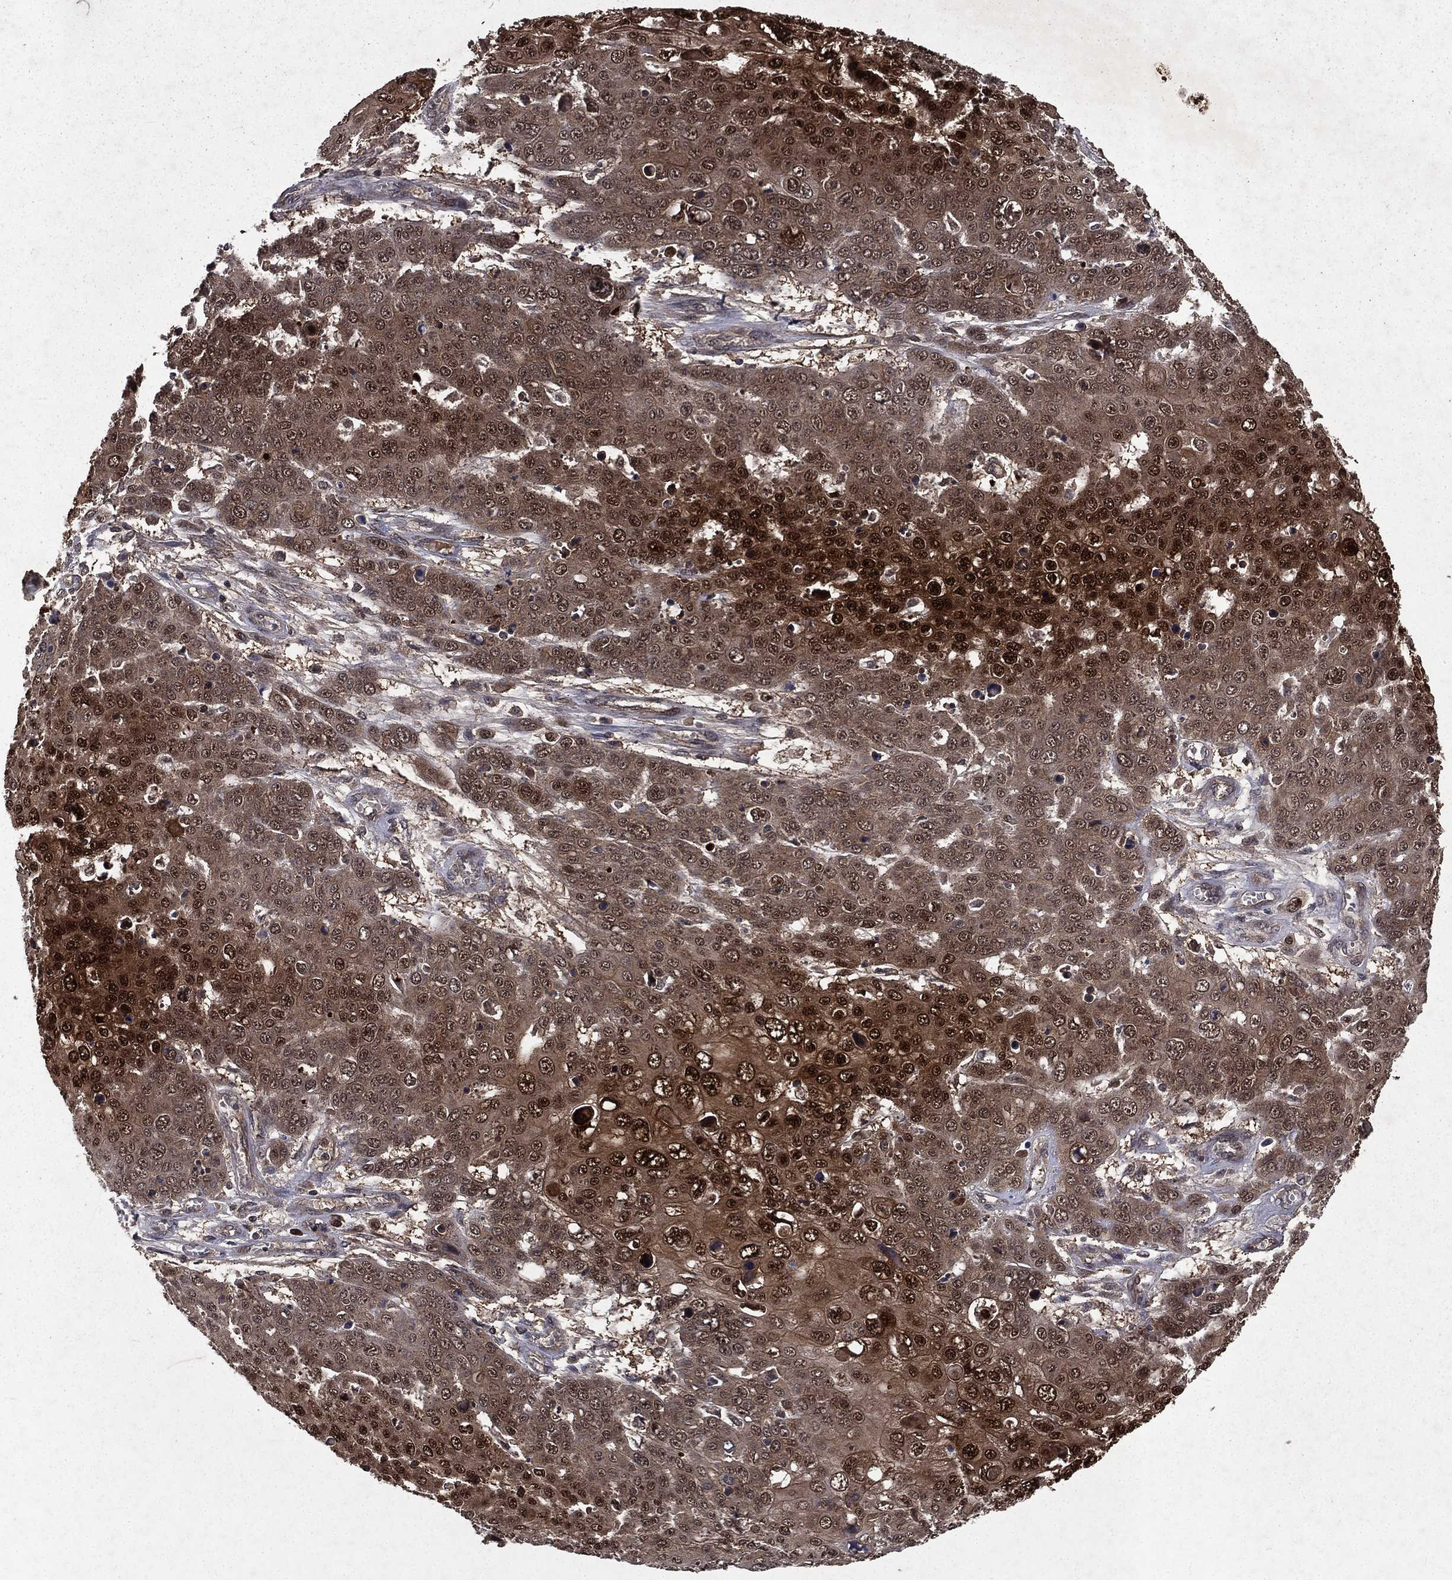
{"staining": {"intensity": "strong", "quantity": "25%-75%", "location": "cytoplasmic/membranous,nuclear"}, "tissue": "skin cancer", "cell_type": "Tumor cells", "image_type": "cancer", "snomed": [{"axis": "morphology", "description": "Squamous cell carcinoma, NOS"}, {"axis": "topography", "description": "Skin"}], "caption": "IHC photomicrograph of squamous cell carcinoma (skin) stained for a protein (brown), which reveals high levels of strong cytoplasmic/membranous and nuclear expression in approximately 25%-75% of tumor cells.", "gene": "FGD1", "patient": {"sex": "male", "age": 71}}